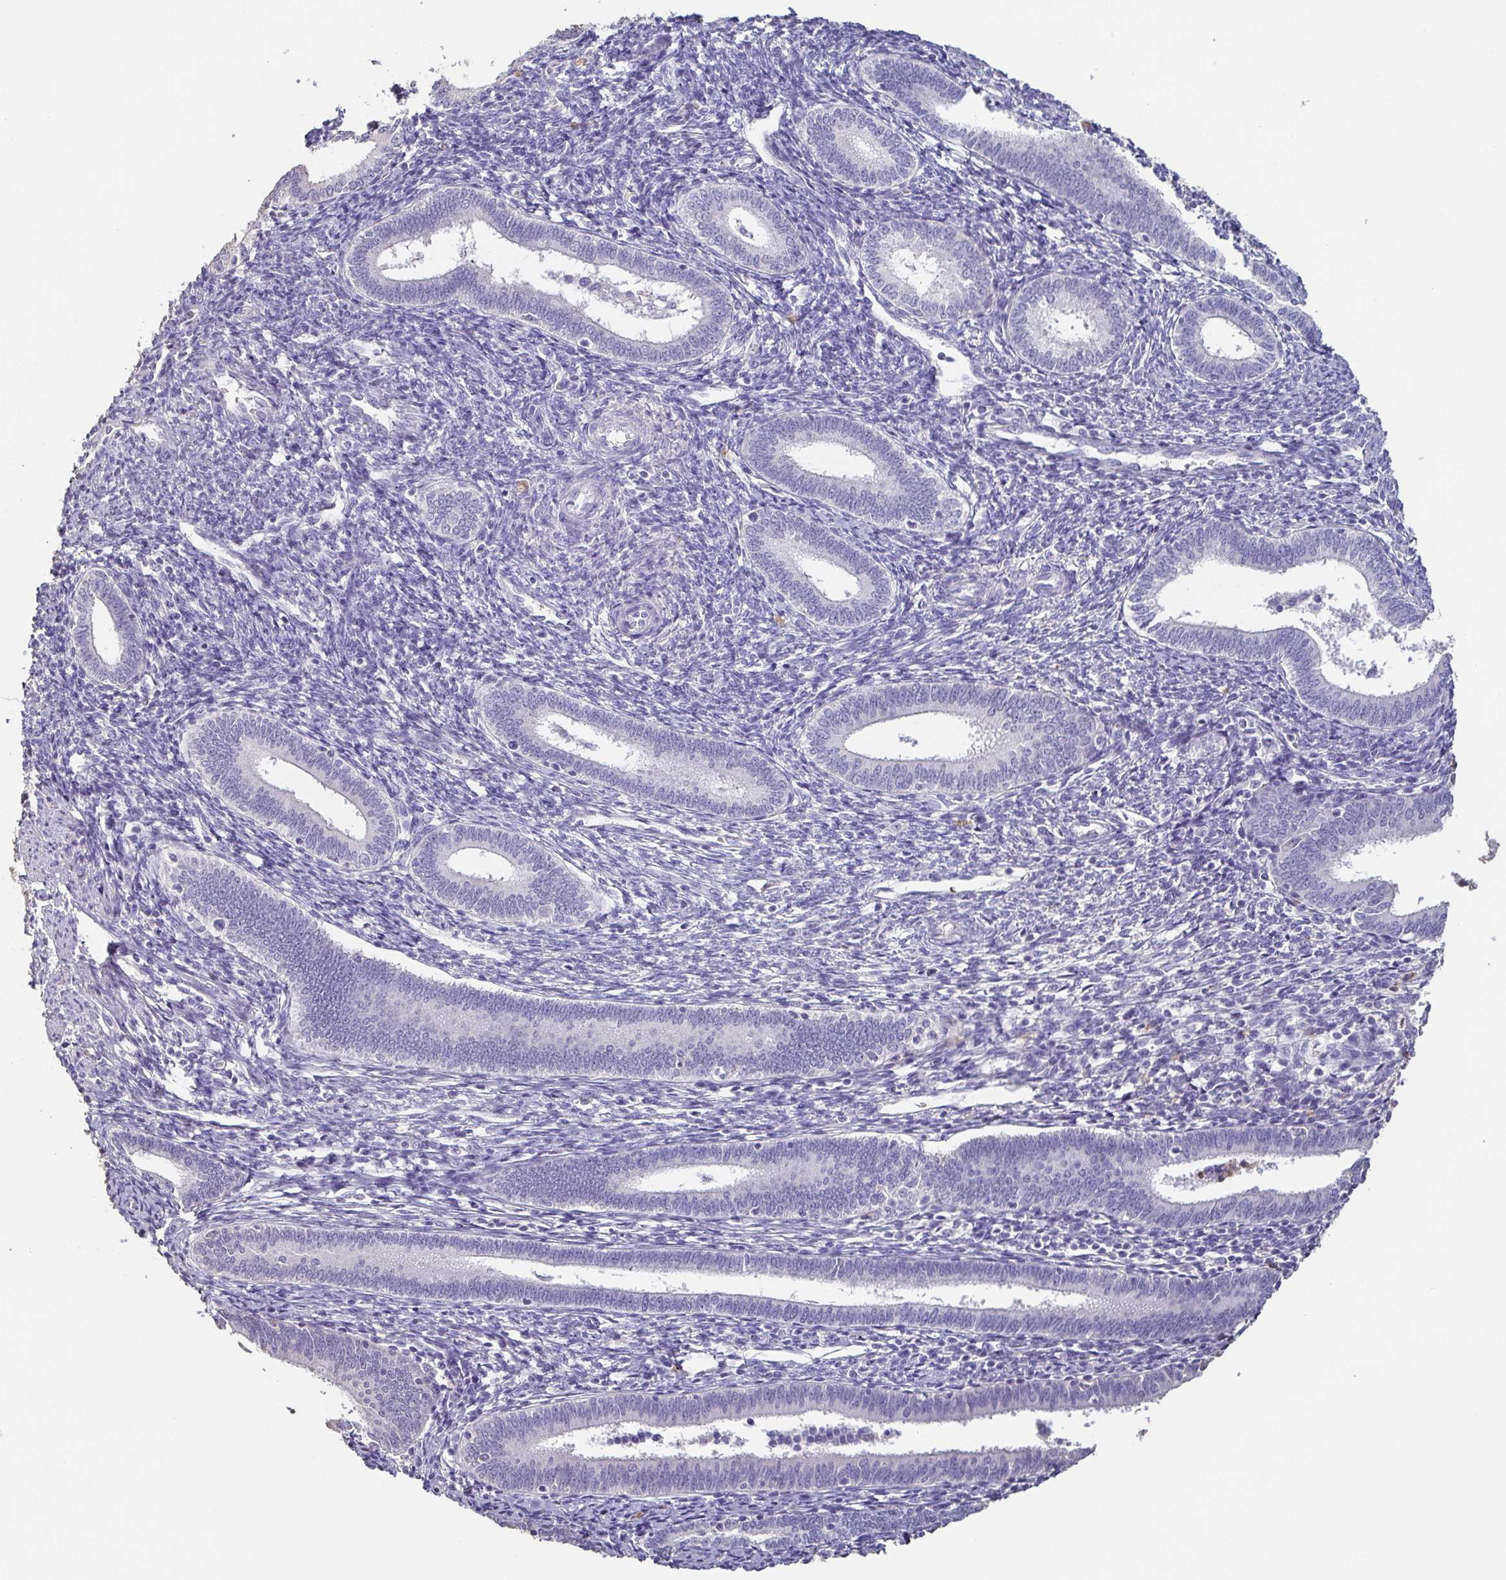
{"staining": {"intensity": "negative", "quantity": "none", "location": "none"}, "tissue": "endometrium", "cell_type": "Cells in endometrial stroma", "image_type": "normal", "snomed": [{"axis": "morphology", "description": "Normal tissue, NOS"}, {"axis": "topography", "description": "Endometrium"}], "caption": "An immunohistochemistry image of unremarkable endometrium is shown. There is no staining in cells in endometrial stroma of endometrium. (Stains: DAB (3,3'-diaminobenzidine) IHC with hematoxylin counter stain, Microscopy: brightfield microscopy at high magnification).", "gene": "BPIFA2", "patient": {"sex": "female", "age": 41}}